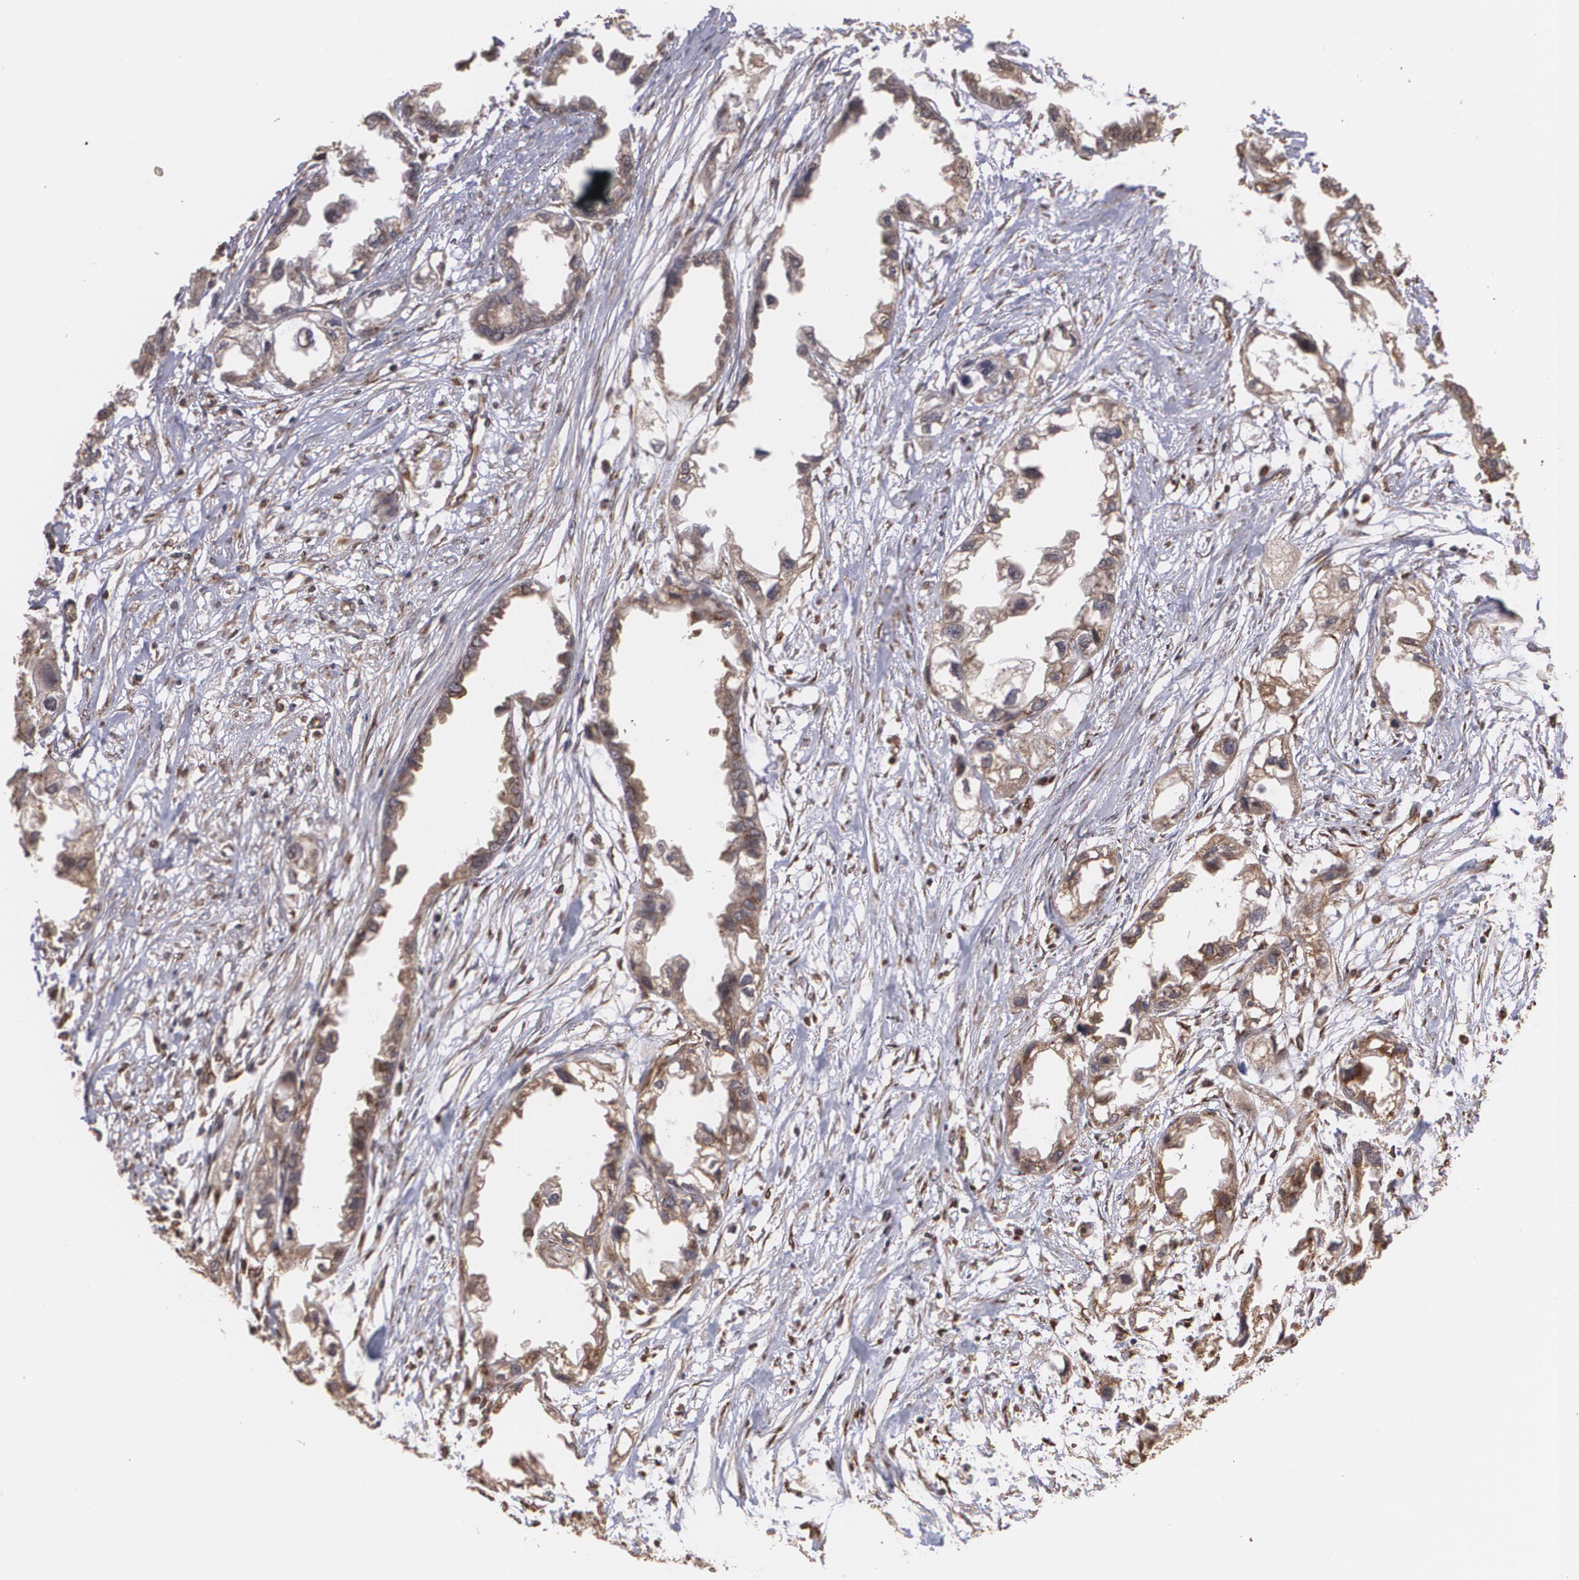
{"staining": {"intensity": "moderate", "quantity": "25%-75%", "location": "cytoplasmic/membranous"}, "tissue": "endometrial cancer", "cell_type": "Tumor cells", "image_type": "cancer", "snomed": [{"axis": "morphology", "description": "Adenocarcinoma, NOS"}, {"axis": "topography", "description": "Endometrium"}], "caption": "The image reveals immunohistochemical staining of endometrial cancer (adenocarcinoma). There is moderate cytoplasmic/membranous staining is appreciated in about 25%-75% of tumor cells. (DAB (3,3'-diaminobenzidine) IHC, brown staining for protein, blue staining for nuclei).", "gene": "TRIP11", "patient": {"sex": "female", "age": 67}}